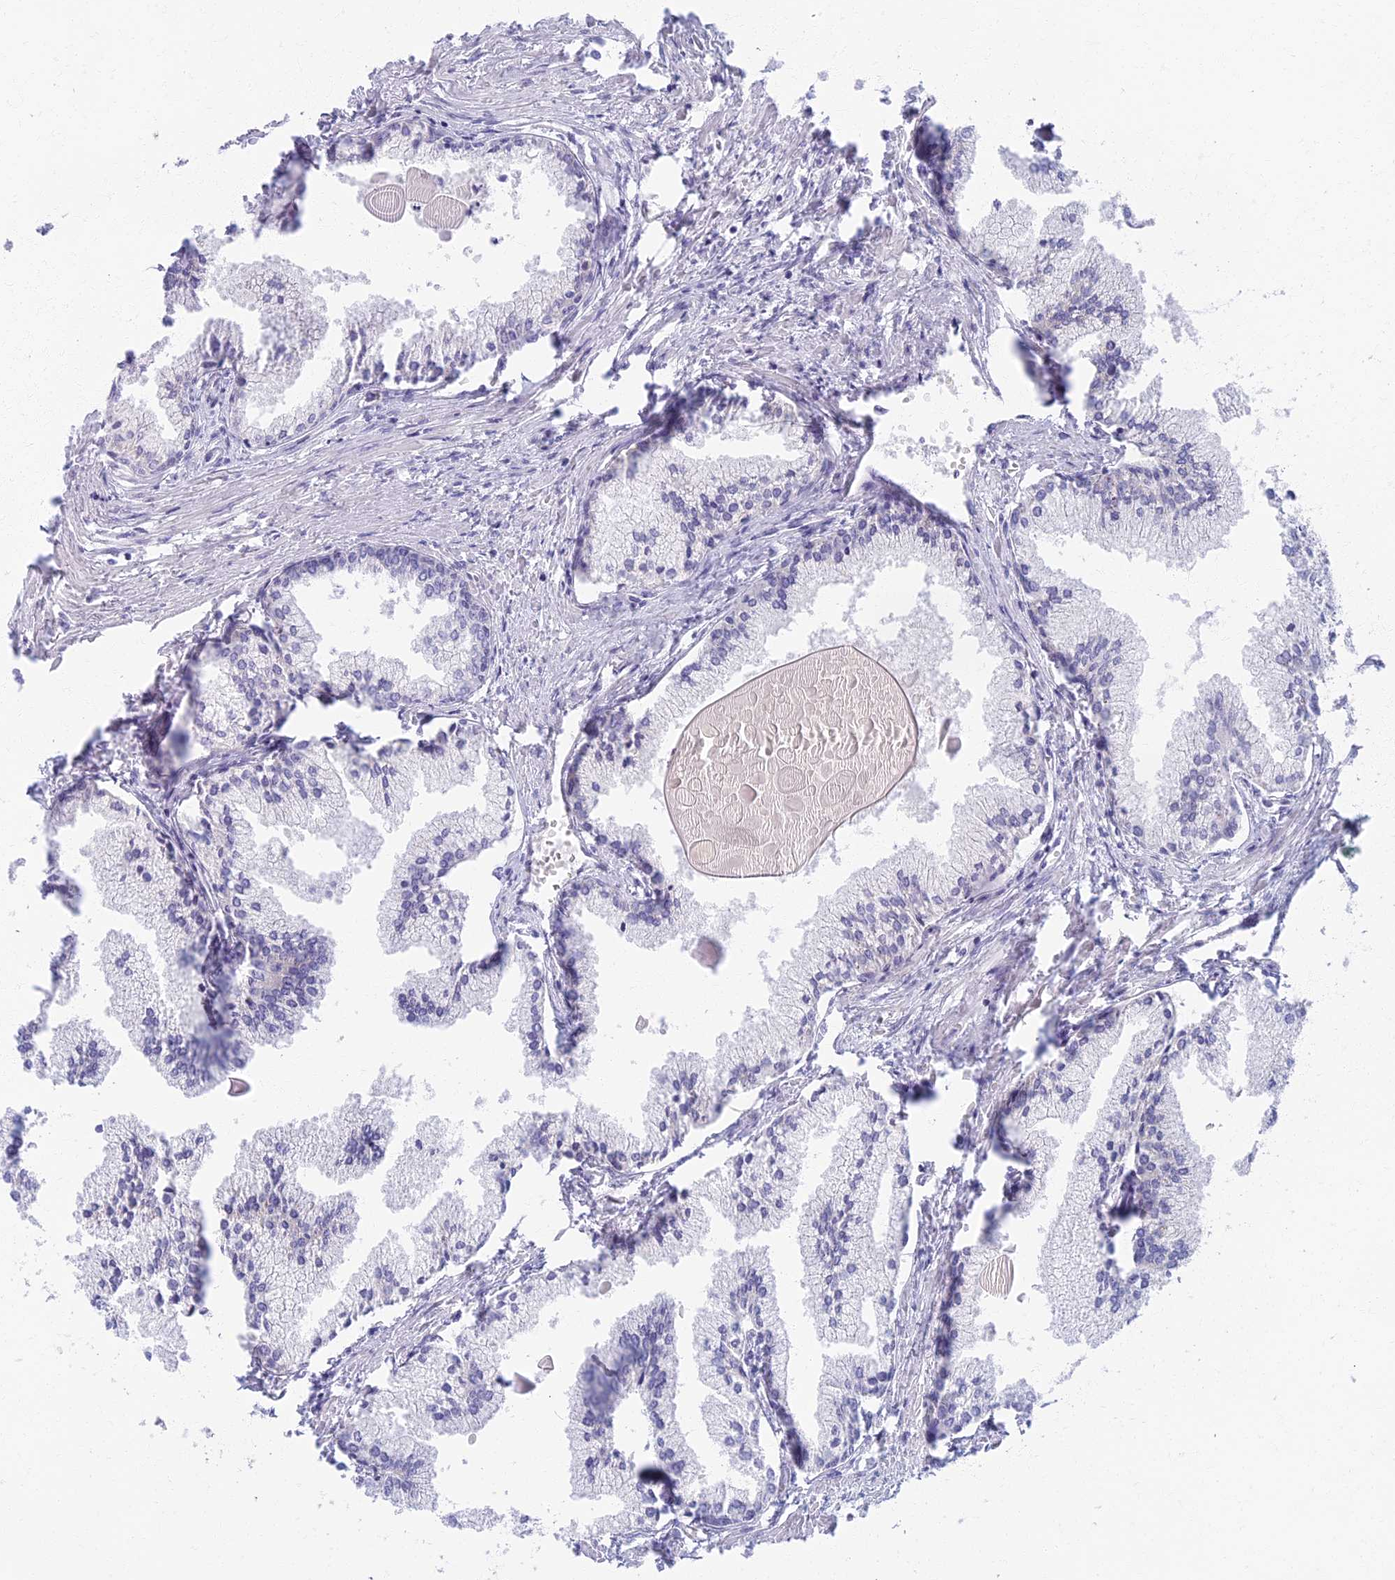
{"staining": {"intensity": "negative", "quantity": "none", "location": "none"}, "tissue": "prostate cancer", "cell_type": "Tumor cells", "image_type": "cancer", "snomed": [{"axis": "morphology", "description": "Adenocarcinoma, High grade"}, {"axis": "topography", "description": "Prostate"}], "caption": "A high-resolution image shows IHC staining of prostate cancer (high-grade adenocarcinoma), which demonstrates no significant expression in tumor cells.", "gene": "AP4E1", "patient": {"sex": "male", "age": 68}}